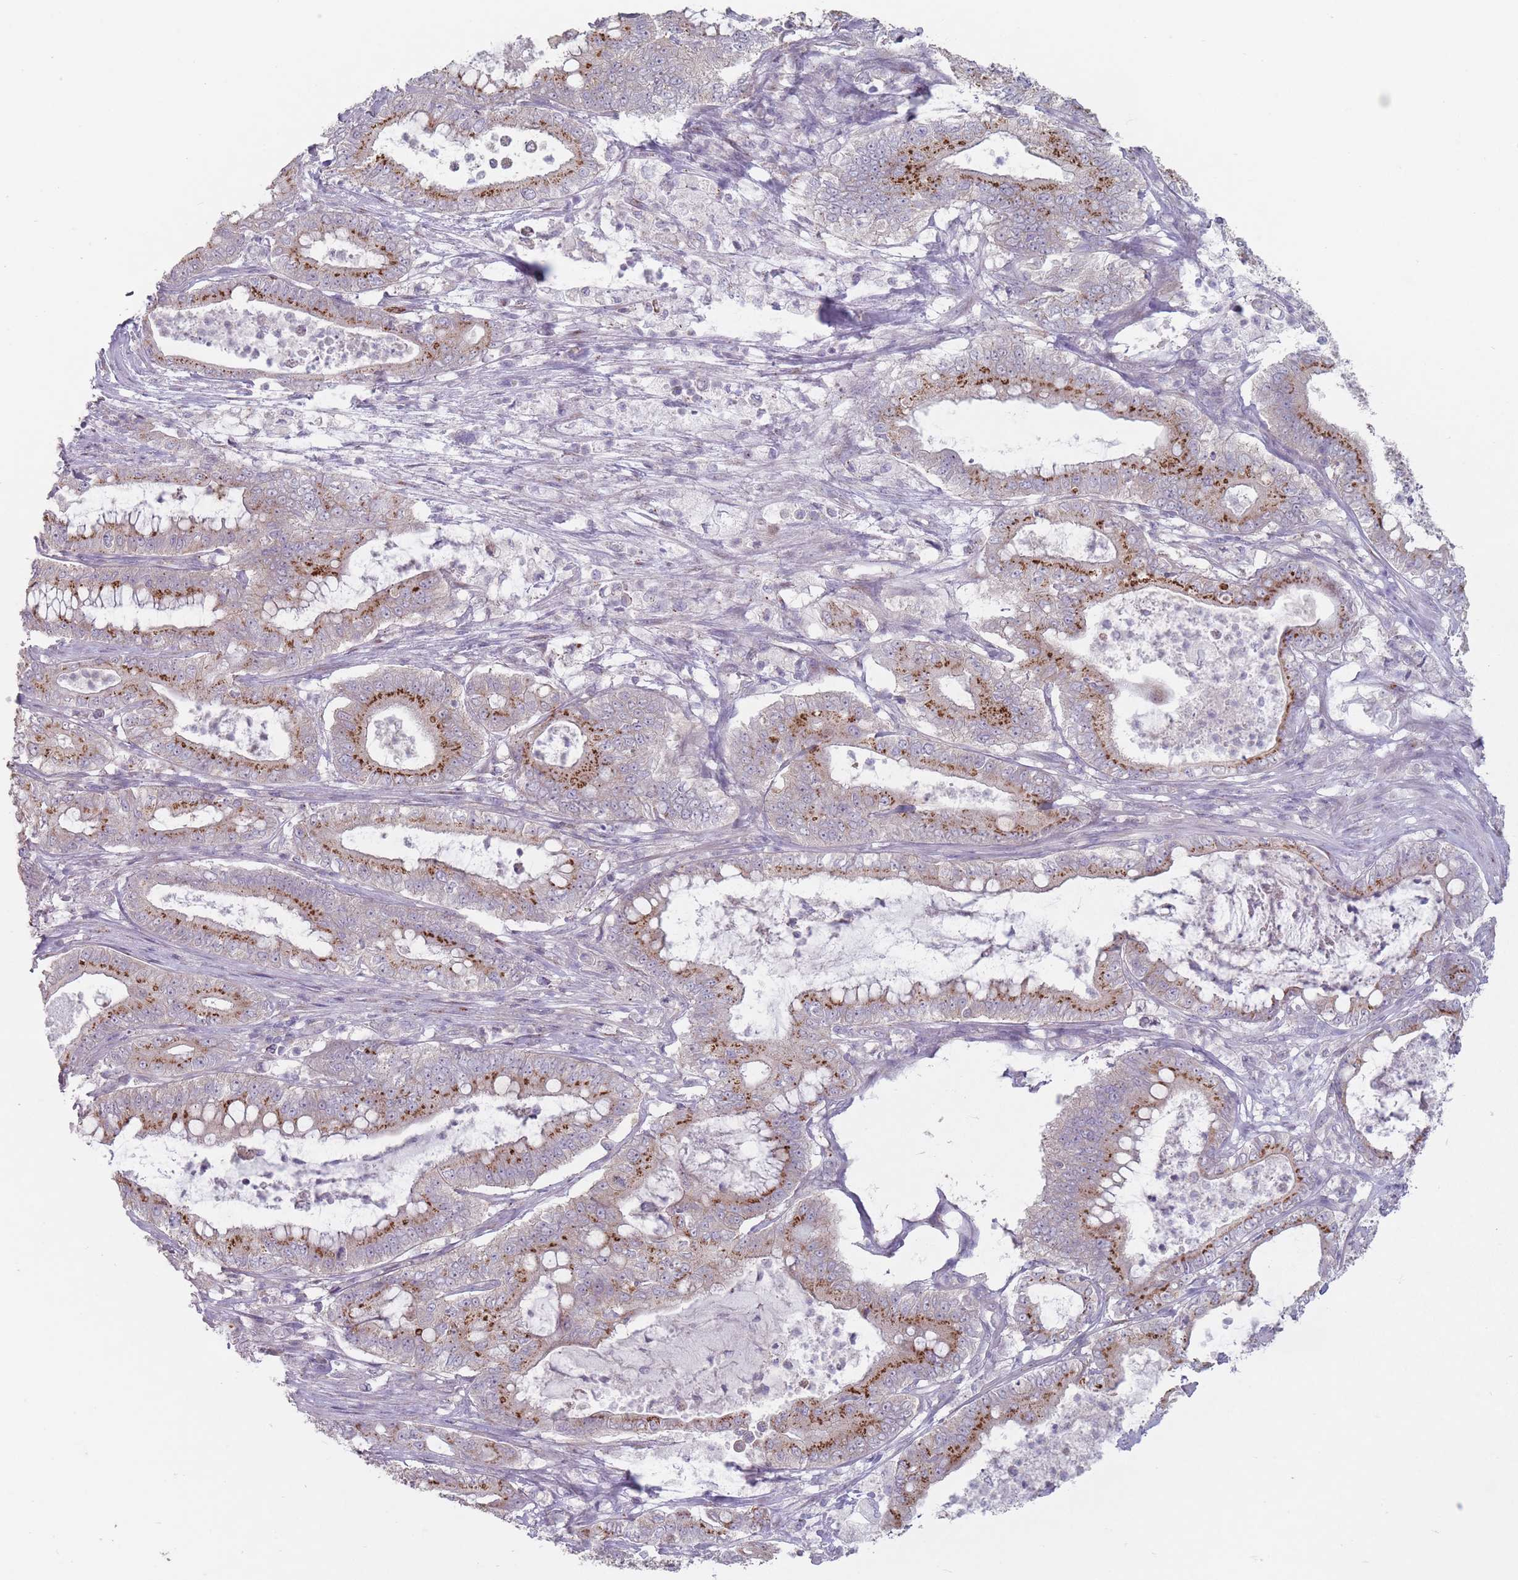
{"staining": {"intensity": "strong", "quantity": "25%-75%", "location": "cytoplasmic/membranous"}, "tissue": "pancreatic cancer", "cell_type": "Tumor cells", "image_type": "cancer", "snomed": [{"axis": "morphology", "description": "Adenocarcinoma, NOS"}, {"axis": "topography", "description": "Pancreas"}], "caption": "Immunohistochemistry (IHC) image of neoplastic tissue: pancreatic adenocarcinoma stained using IHC shows high levels of strong protein expression localized specifically in the cytoplasmic/membranous of tumor cells, appearing as a cytoplasmic/membranous brown color.", "gene": "AKAIN1", "patient": {"sex": "male", "age": 71}}